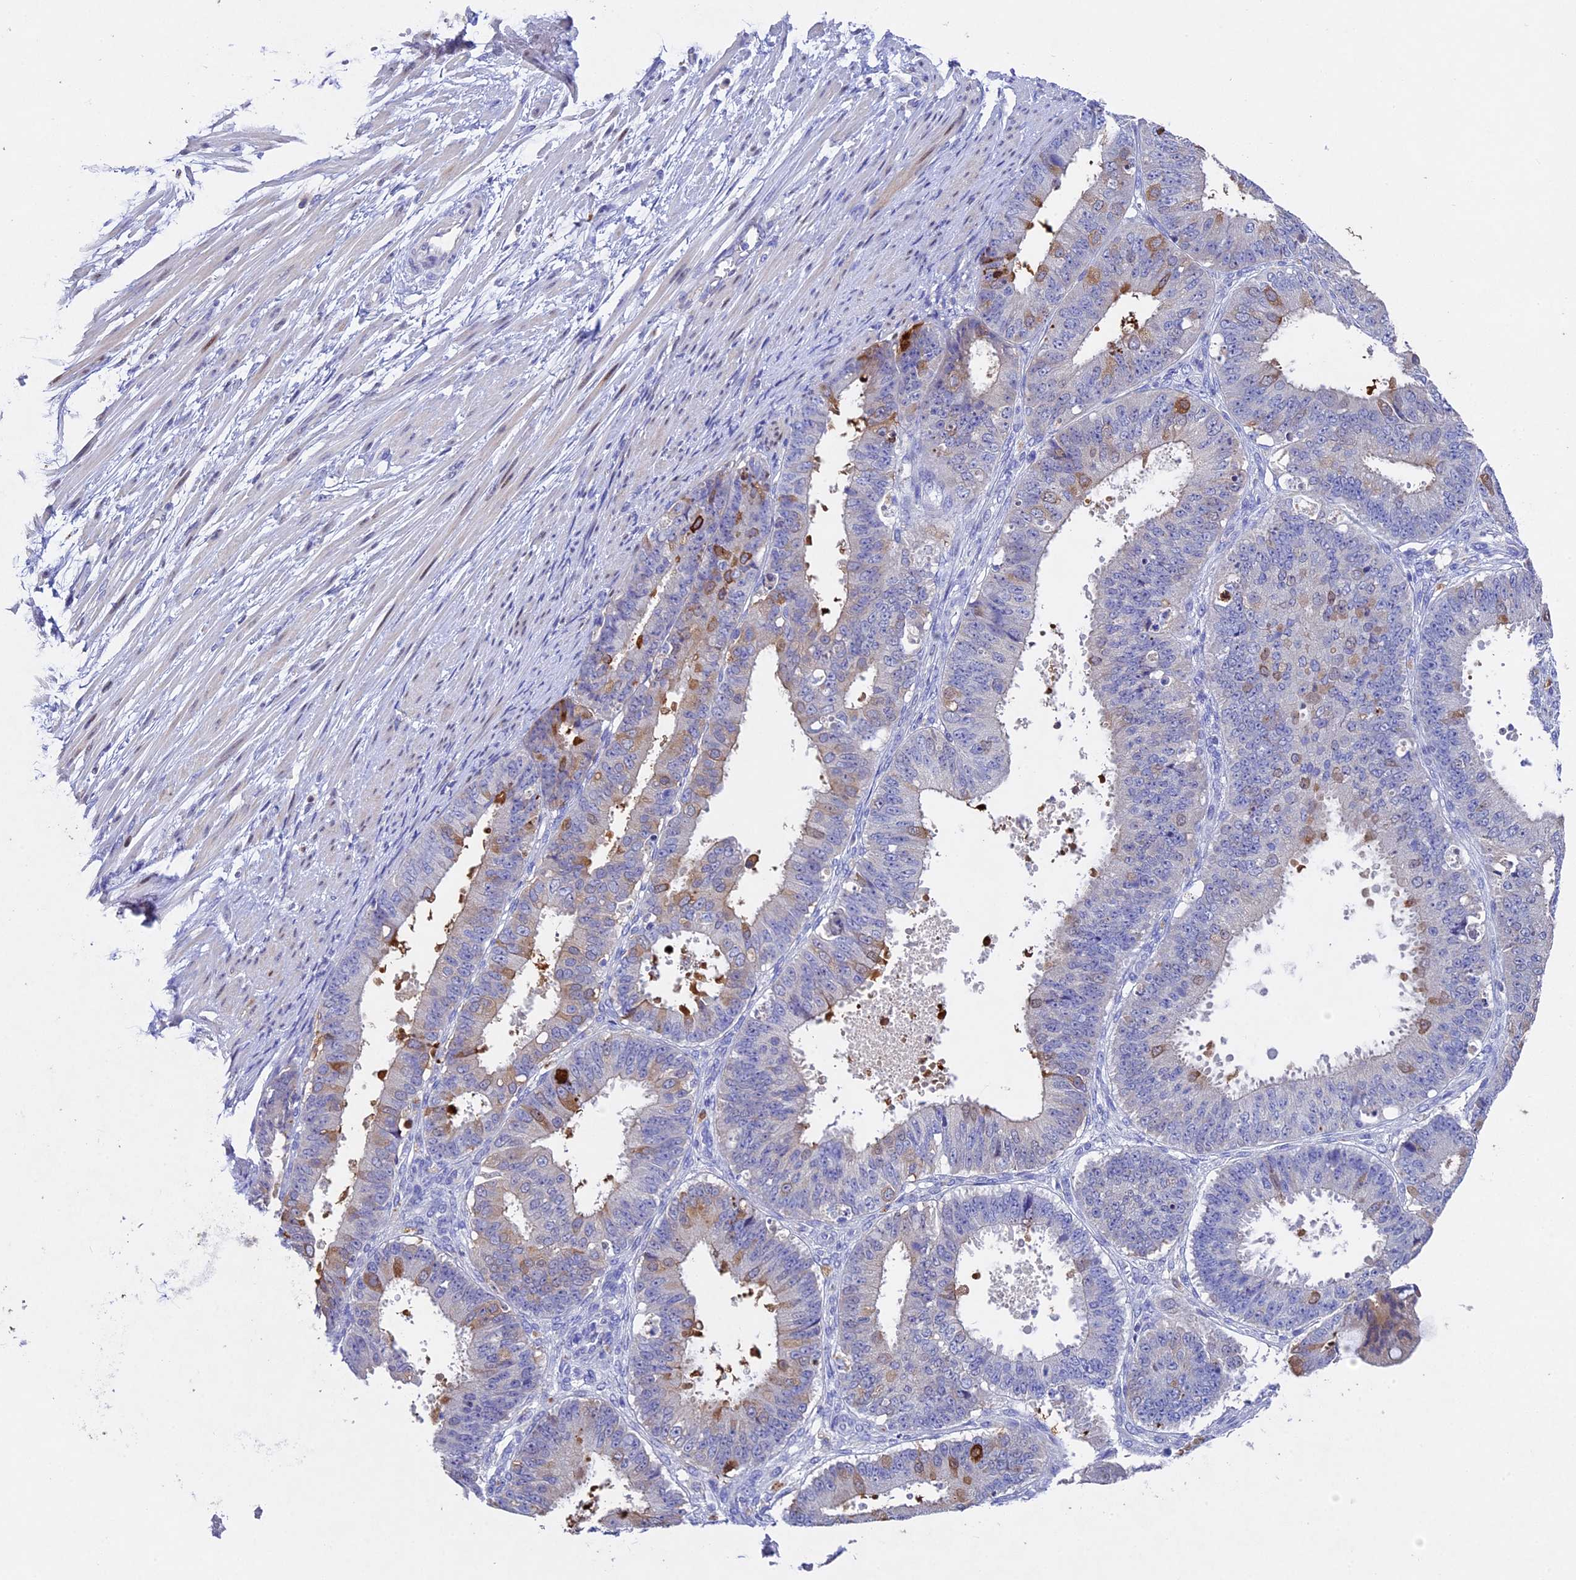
{"staining": {"intensity": "moderate", "quantity": "<25%", "location": "cytoplasmic/membranous"}, "tissue": "ovarian cancer", "cell_type": "Tumor cells", "image_type": "cancer", "snomed": [{"axis": "morphology", "description": "Carcinoma, endometroid"}, {"axis": "topography", "description": "Appendix"}, {"axis": "topography", "description": "Ovary"}], "caption": "Immunohistochemistry (IHC) of human ovarian cancer displays low levels of moderate cytoplasmic/membranous positivity in about <25% of tumor cells. (brown staining indicates protein expression, while blue staining denotes nuclei).", "gene": "TGDS", "patient": {"sex": "female", "age": 42}}